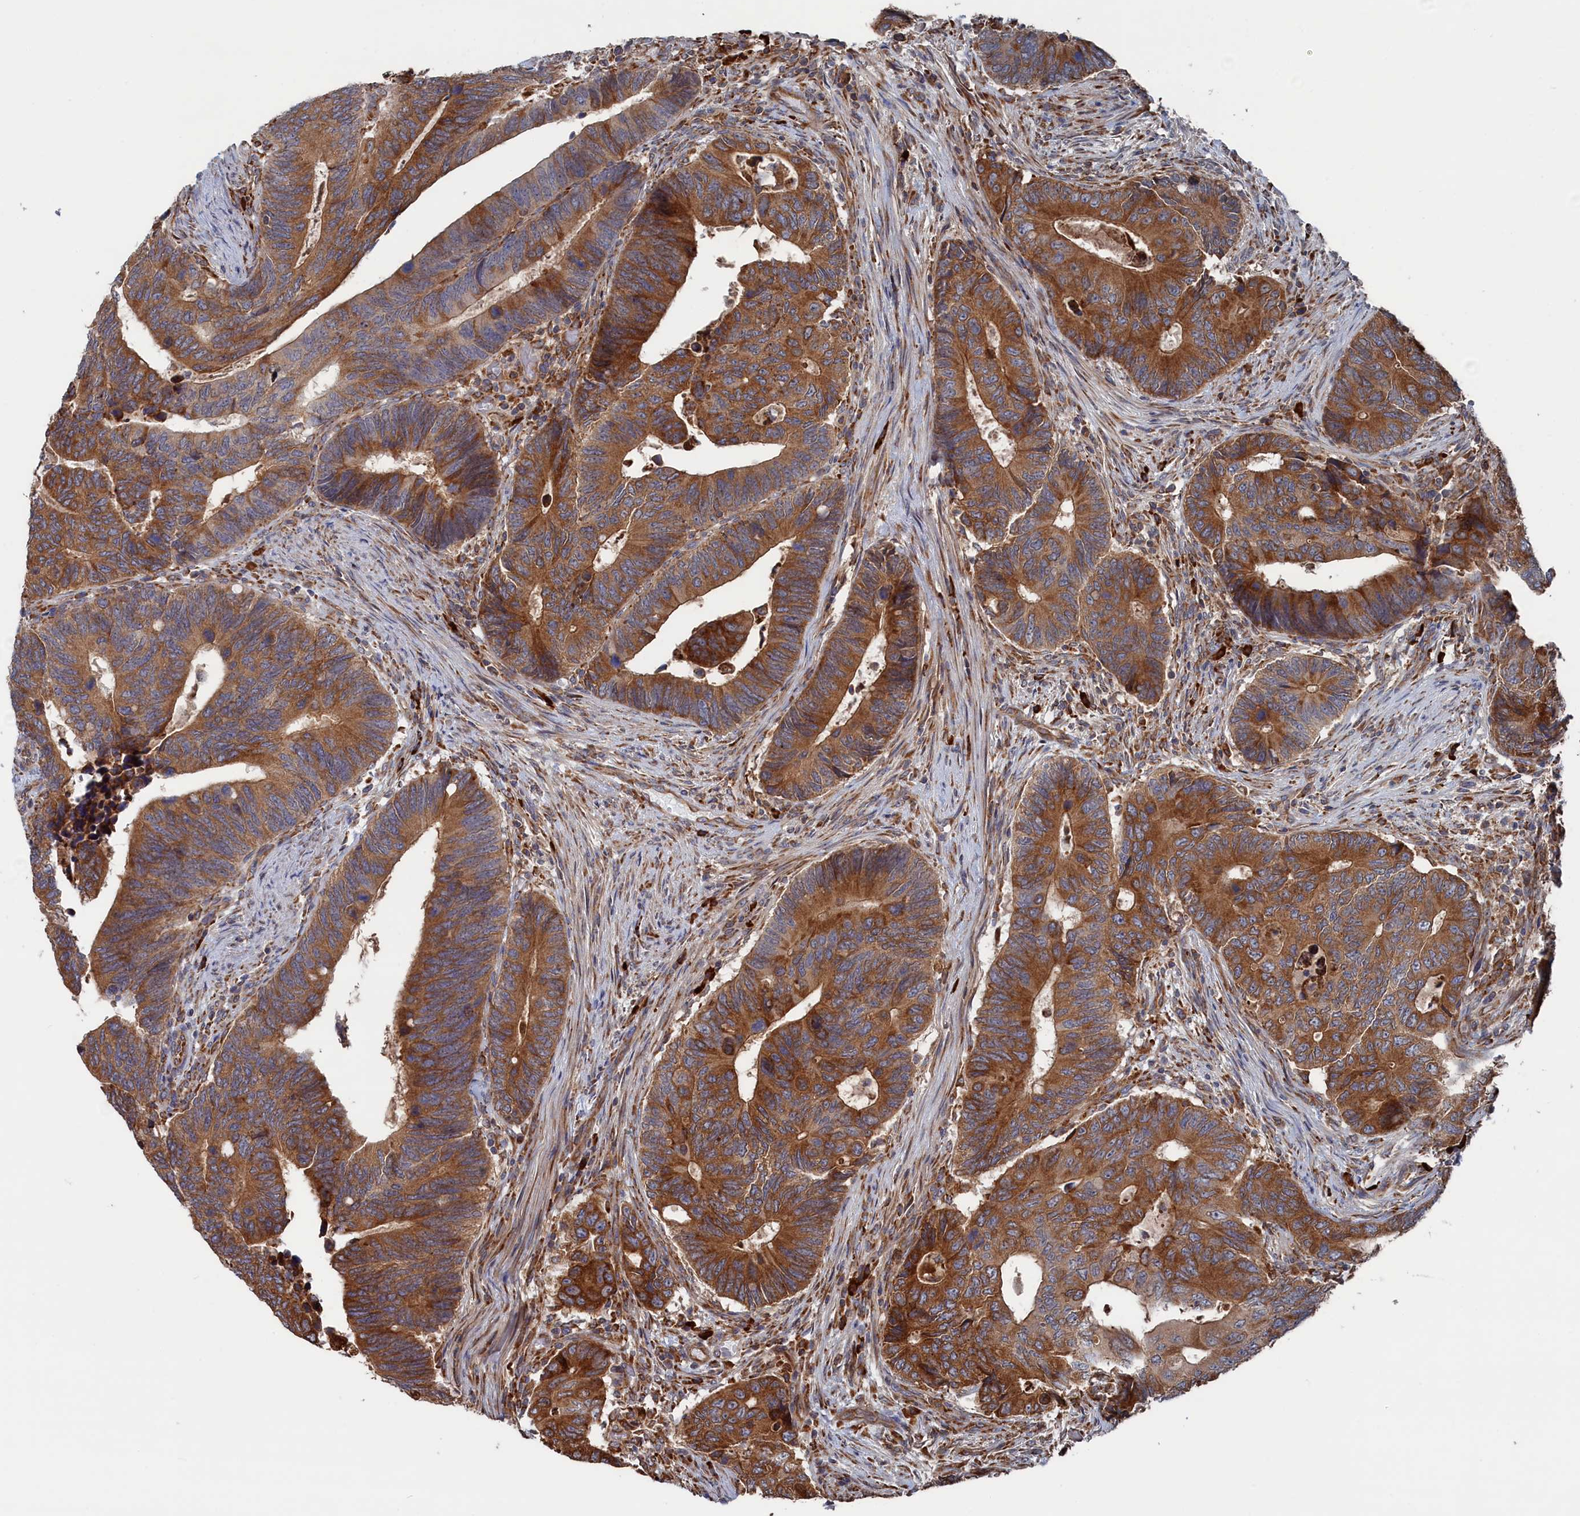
{"staining": {"intensity": "moderate", "quantity": ">75%", "location": "cytoplasmic/membranous"}, "tissue": "colorectal cancer", "cell_type": "Tumor cells", "image_type": "cancer", "snomed": [{"axis": "morphology", "description": "Adenocarcinoma, NOS"}, {"axis": "topography", "description": "Colon"}], "caption": "Colorectal cancer (adenocarcinoma) tissue exhibits moderate cytoplasmic/membranous expression in about >75% of tumor cells, visualized by immunohistochemistry. Immunohistochemistry stains the protein of interest in brown and the nuclei are stained blue.", "gene": "BPIFB6", "patient": {"sex": "male", "age": 87}}